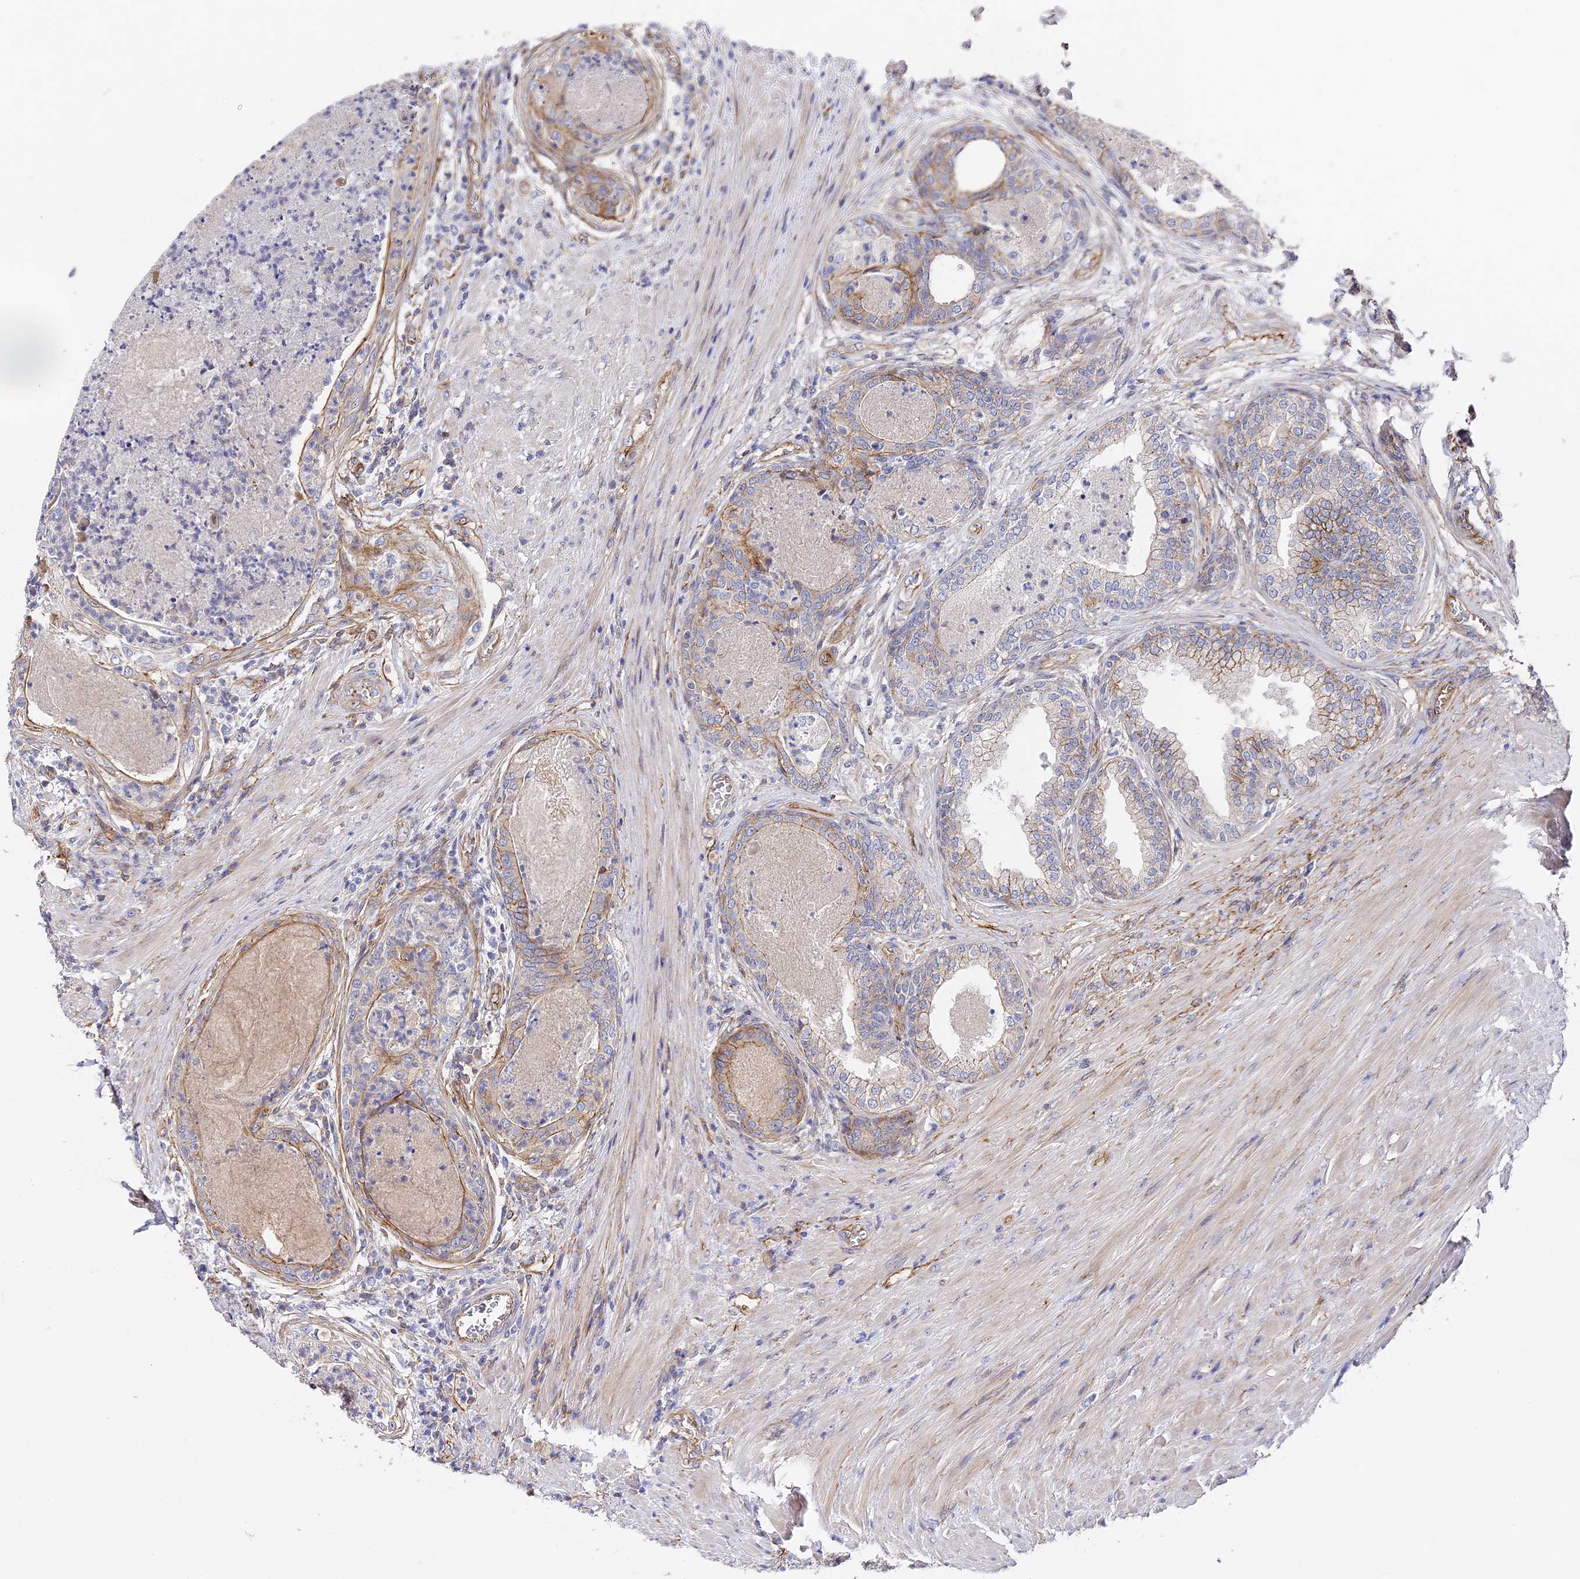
{"staining": {"intensity": "moderate", "quantity": "<25%", "location": "cytoplasmic/membranous"}, "tissue": "prostate", "cell_type": "Glandular cells", "image_type": "normal", "snomed": [{"axis": "morphology", "description": "Normal tissue, NOS"}, {"axis": "topography", "description": "Prostate"}], "caption": "Immunohistochemistry (IHC) (DAB) staining of unremarkable prostate reveals moderate cytoplasmic/membranous protein expression in approximately <25% of glandular cells.", "gene": "CCDC30", "patient": {"sex": "male", "age": 76}}